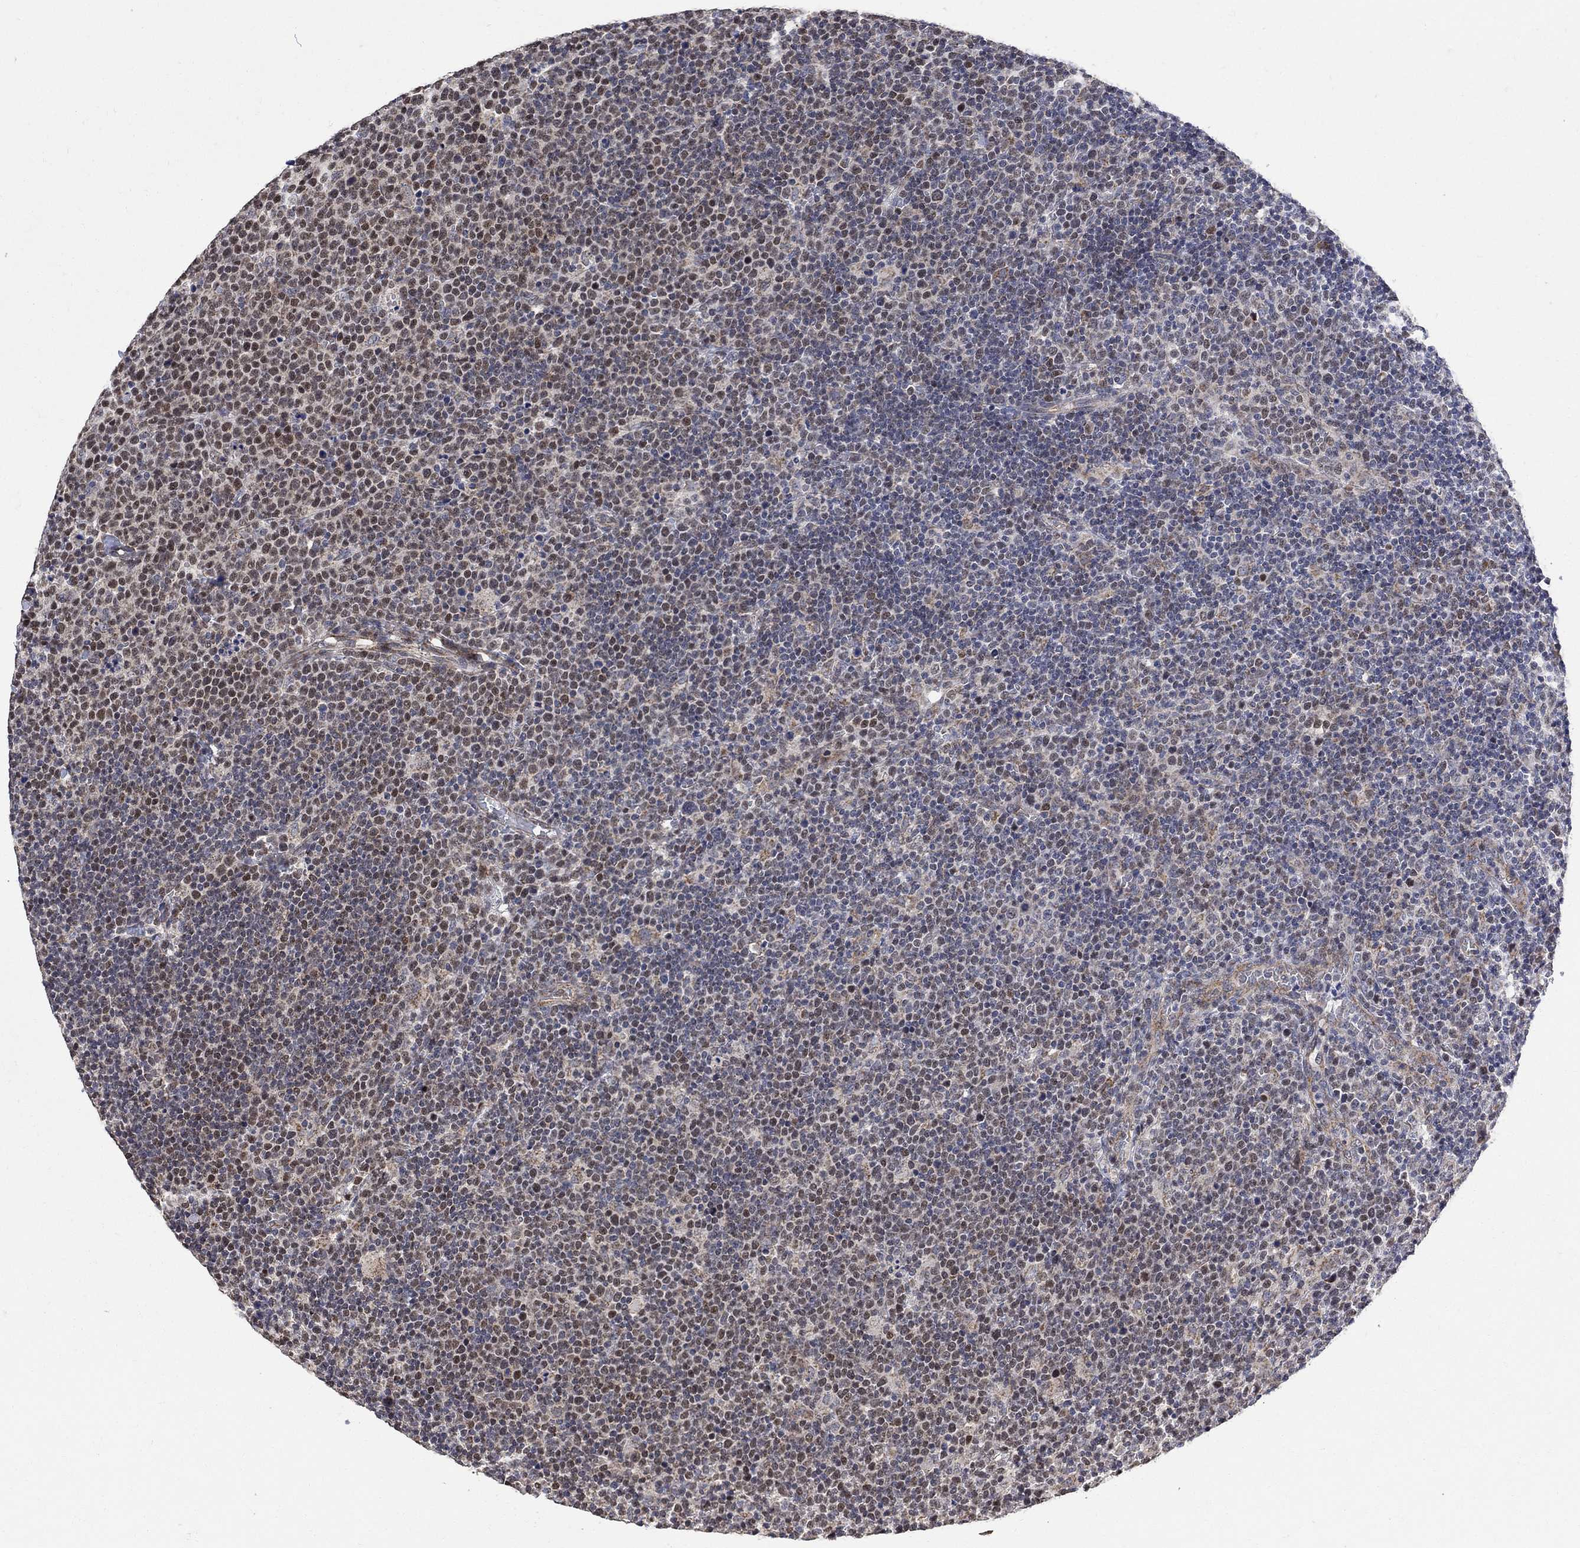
{"staining": {"intensity": "negative", "quantity": "none", "location": "none"}, "tissue": "lymphoma", "cell_type": "Tumor cells", "image_type": "cancer", "snomed": [{"axis": "morphology", "description": "Malignant lymphoma, non-Hodgkin's type, High grade"}, {"axis": "topography", "description": "Lymph node"}], "caption": "Lymphoma was stained to show a protein in brown. There is no significant positivity in tumor cells.", "gene": "ANKRA2", "patient": {"sex": "male", "age": 61}}